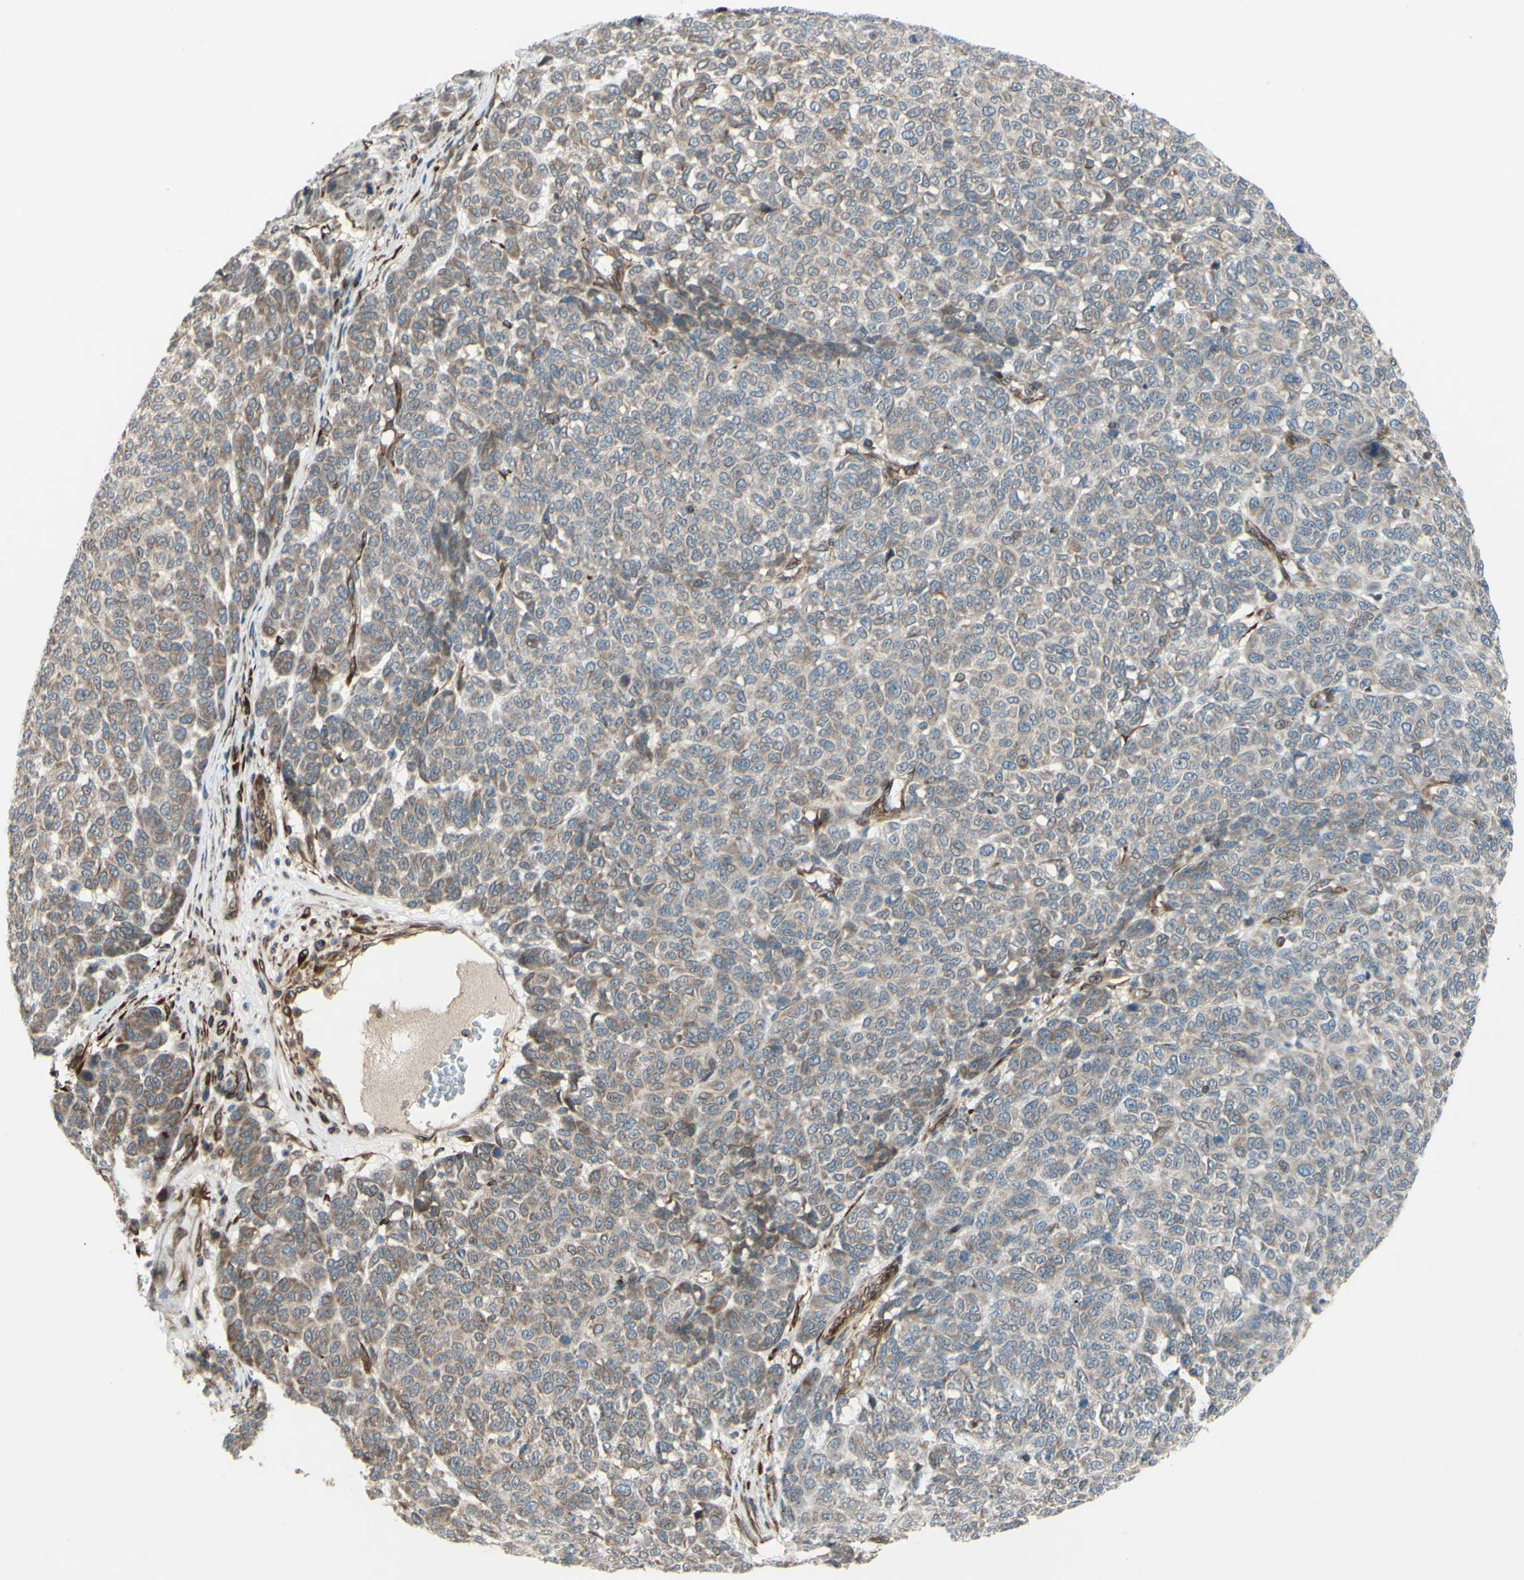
{"staining": {"intensity": "weak", "quantity": ">75%", "location": "cytoplasmic/membranous"}, "tissue": "melanoma", "cell_type": "Tumor cells", "image_type": "cancer", "snomed": [{"axis": "morphology", "description": "Malignant melanoma, NOS"}, {"axis": "topography", "description": "Skin"}], "caption": "Immunohistochemistry micrograph of malignant melanoma stained for a protein (brown), which reveals low levels of weak cytoplasmic/membranous positivity in approximately >75% of tumor cells.", "gene": "PRAF2", "patient": {"sex": "male", "age": 59}}